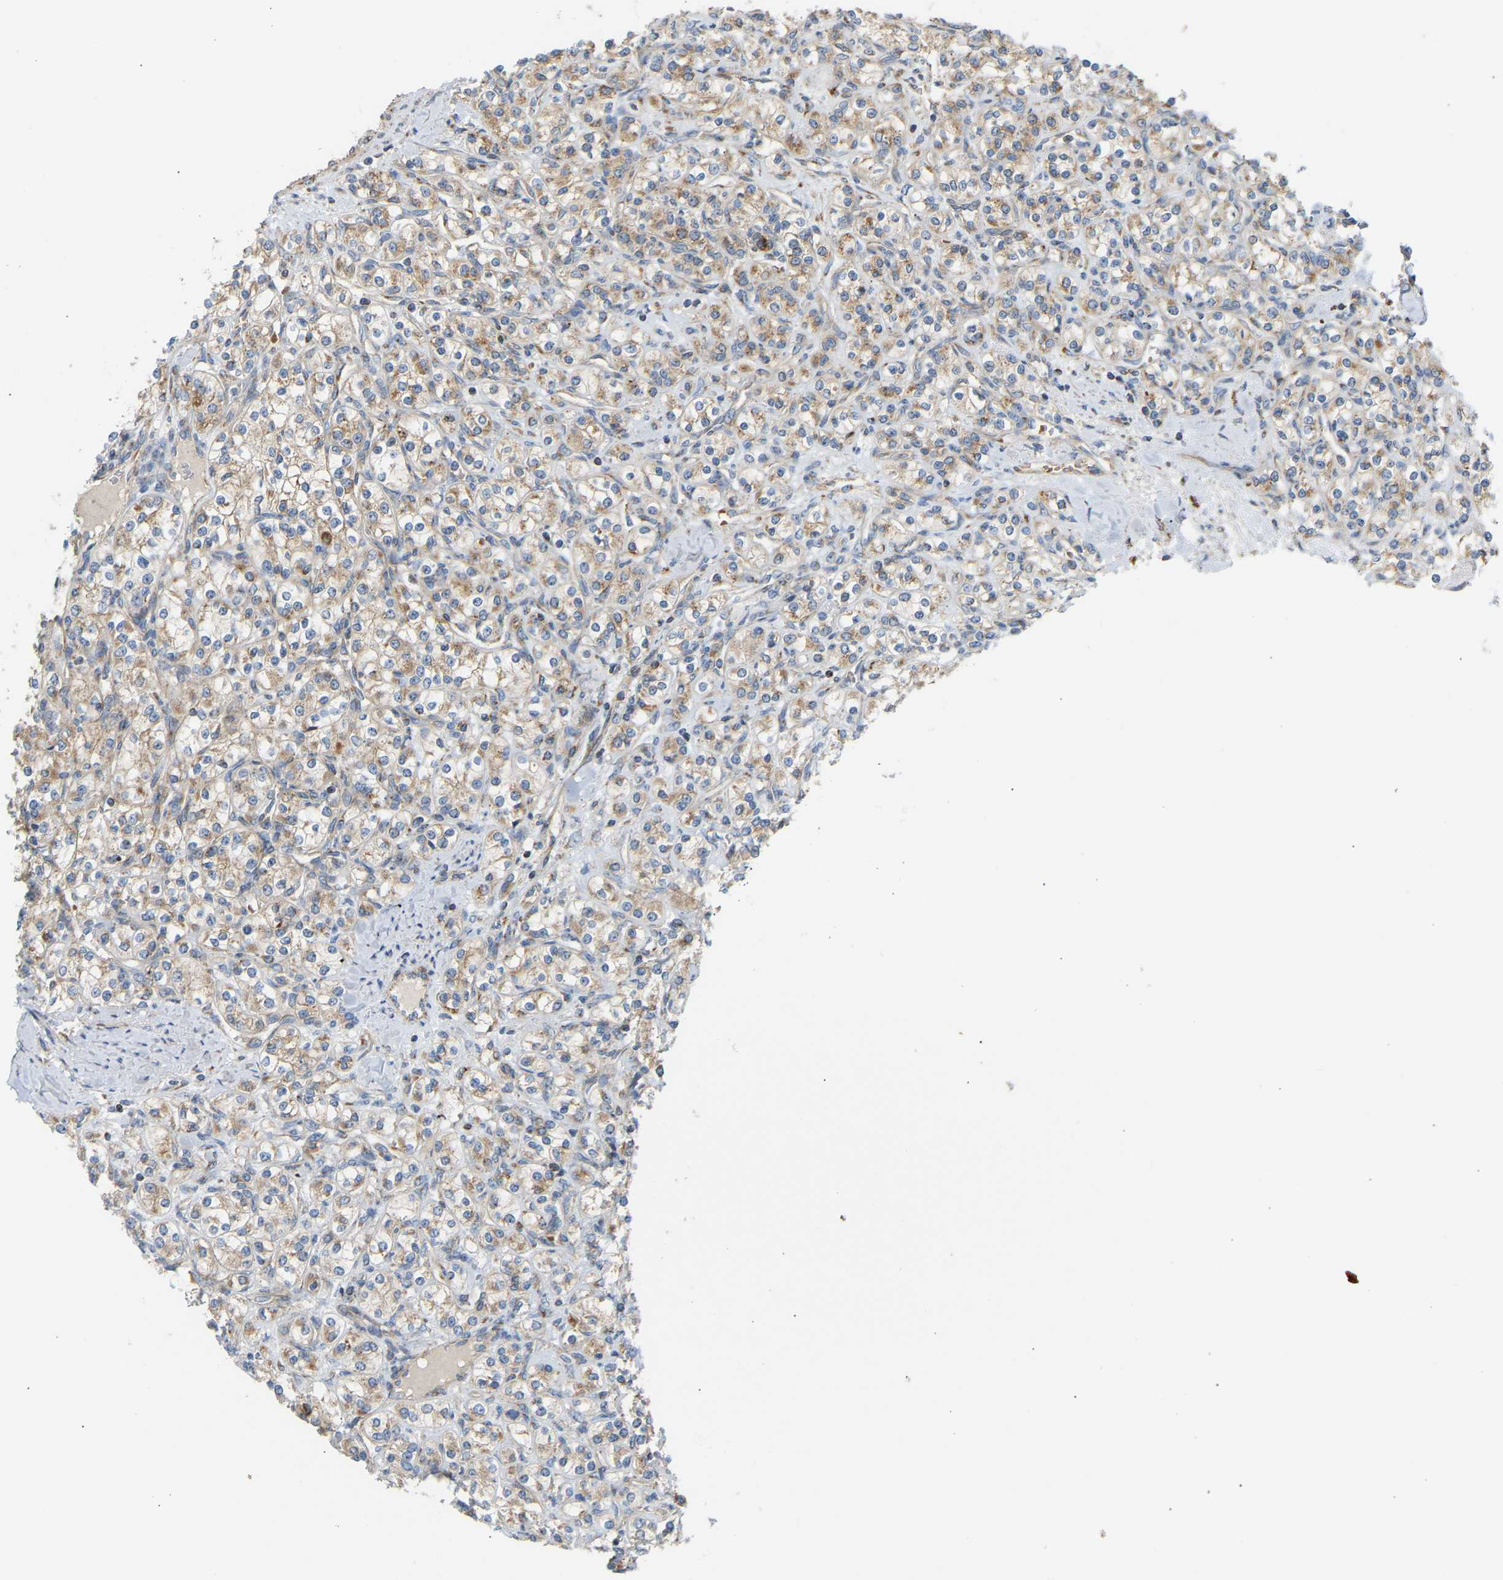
{"staining": {"intensity": "weak", "quantity": ">75%", "location": "cytoplasmic/membranous"}, "tissue": "renal cancer", "cell_type": "Tumor cells", "image_type": "cancer", "snomed": [{"axis": "morphology", "description": "Adenocarcinoma, NOS"}, {"axis": "topography", "description": "Kidney"}], "caption": "Immunohistochemical staining of human adenocarcinoma (renal) reveals low levels of weak cytoplasmic/membranous protein staining in approximately >75% of tumor cells.", "gene": "YIPF2", "patient": {"sex": "male", "age": 77}}